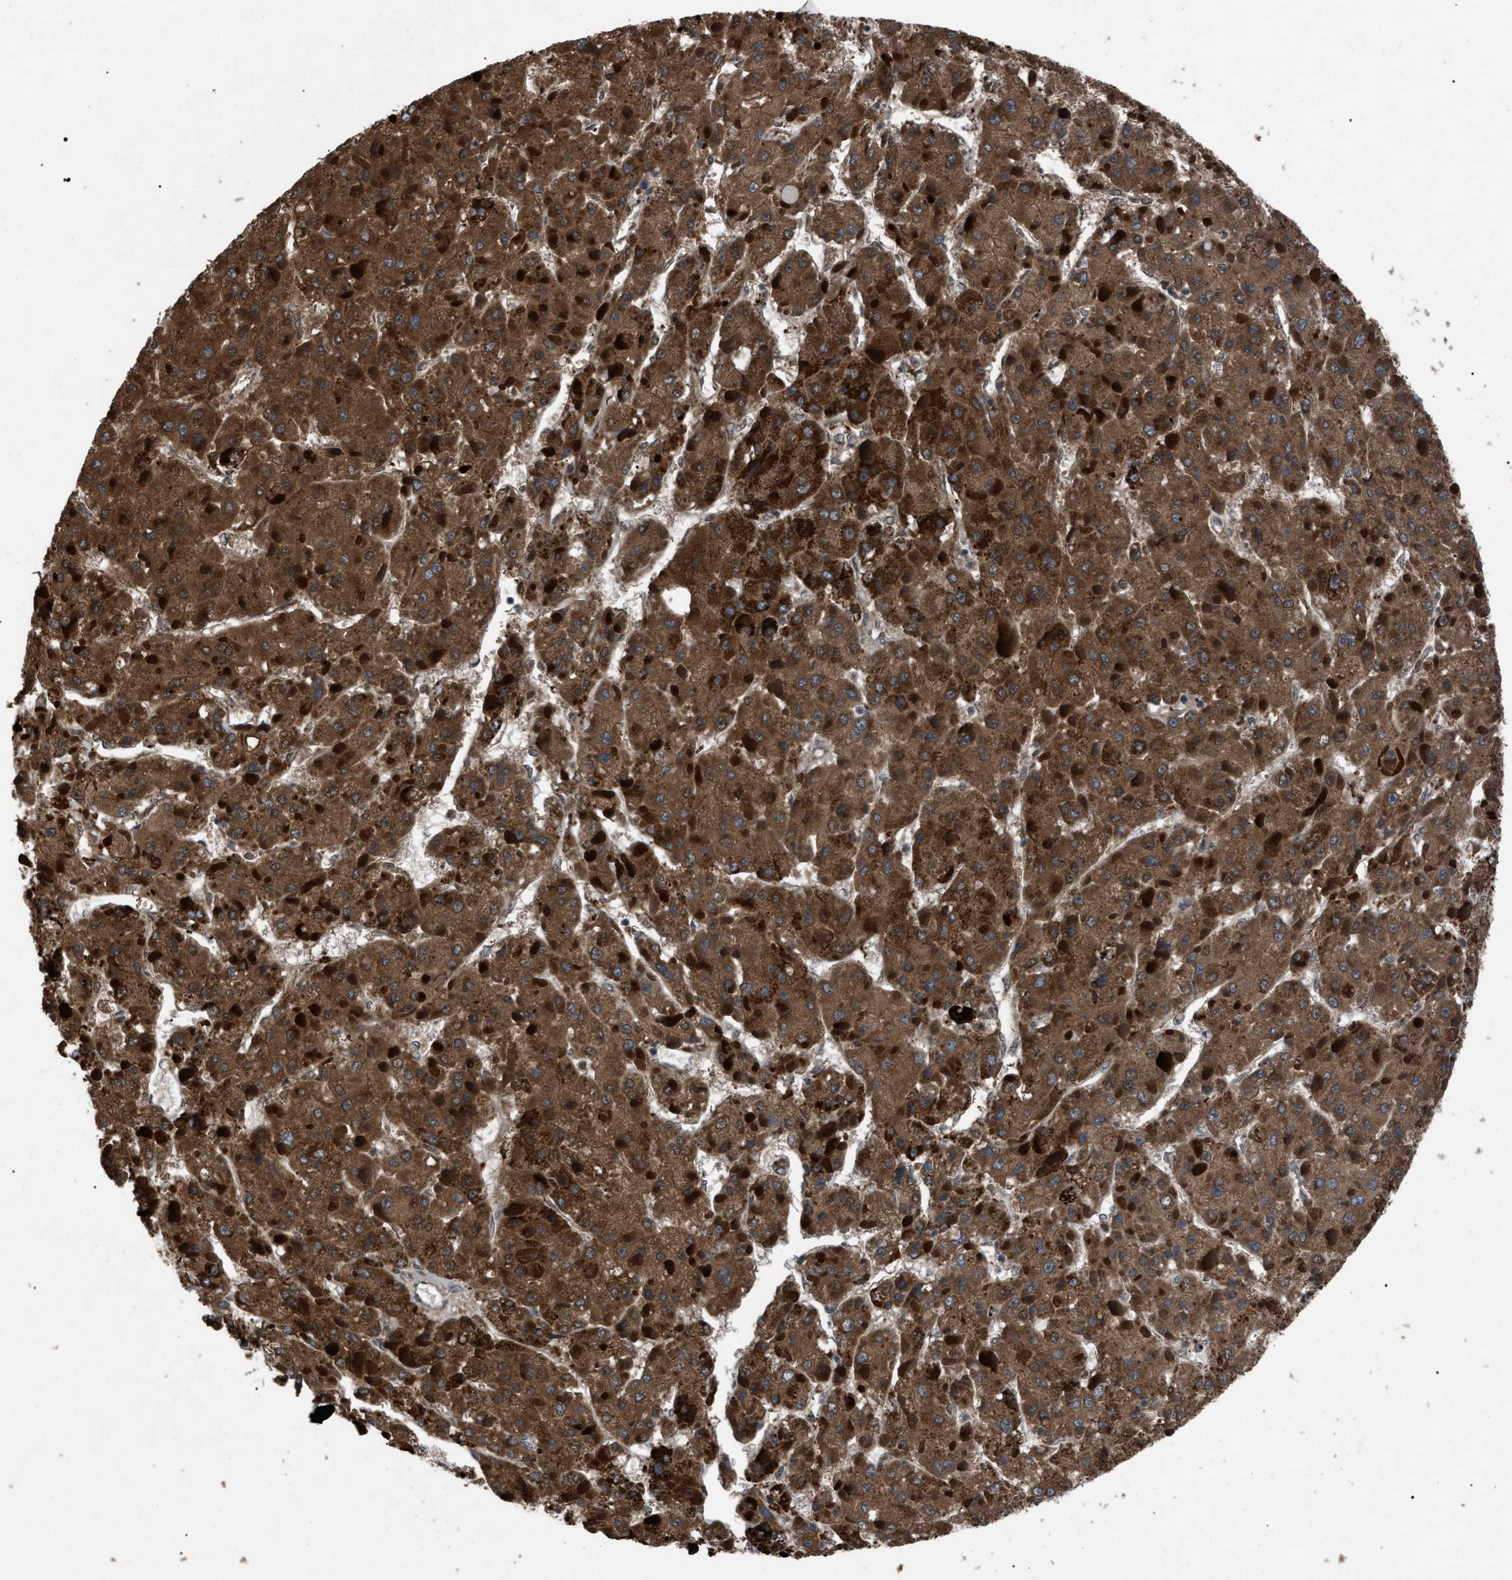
{"staining": {"intensity": "strong", "quantity": ">75%", "location": "cytoplasmic/membranous"}, "tissue": "liver cancer", "cell_type": "Tumor cells", "image_type": "cancer", "snomed": [{"axis": "morphology", "description": "Carcinoma, Hepatocellular, NOS"}, {"axis": "topography", "description": "Liver"}], "caption": "Immunohistochemistry (IHC) micrograph of neoplastic tissue: liver hepatocellular carcinoma stained using immunohistochemistry shows high levels of strong protein expression localized specifically in the cytoplasmic/membranous of tumor cells, appearing as a cytoplasmic/membranous brown color.", "gene": "ZFAND2A", "patient": {"sex": "female", "age": 73}}